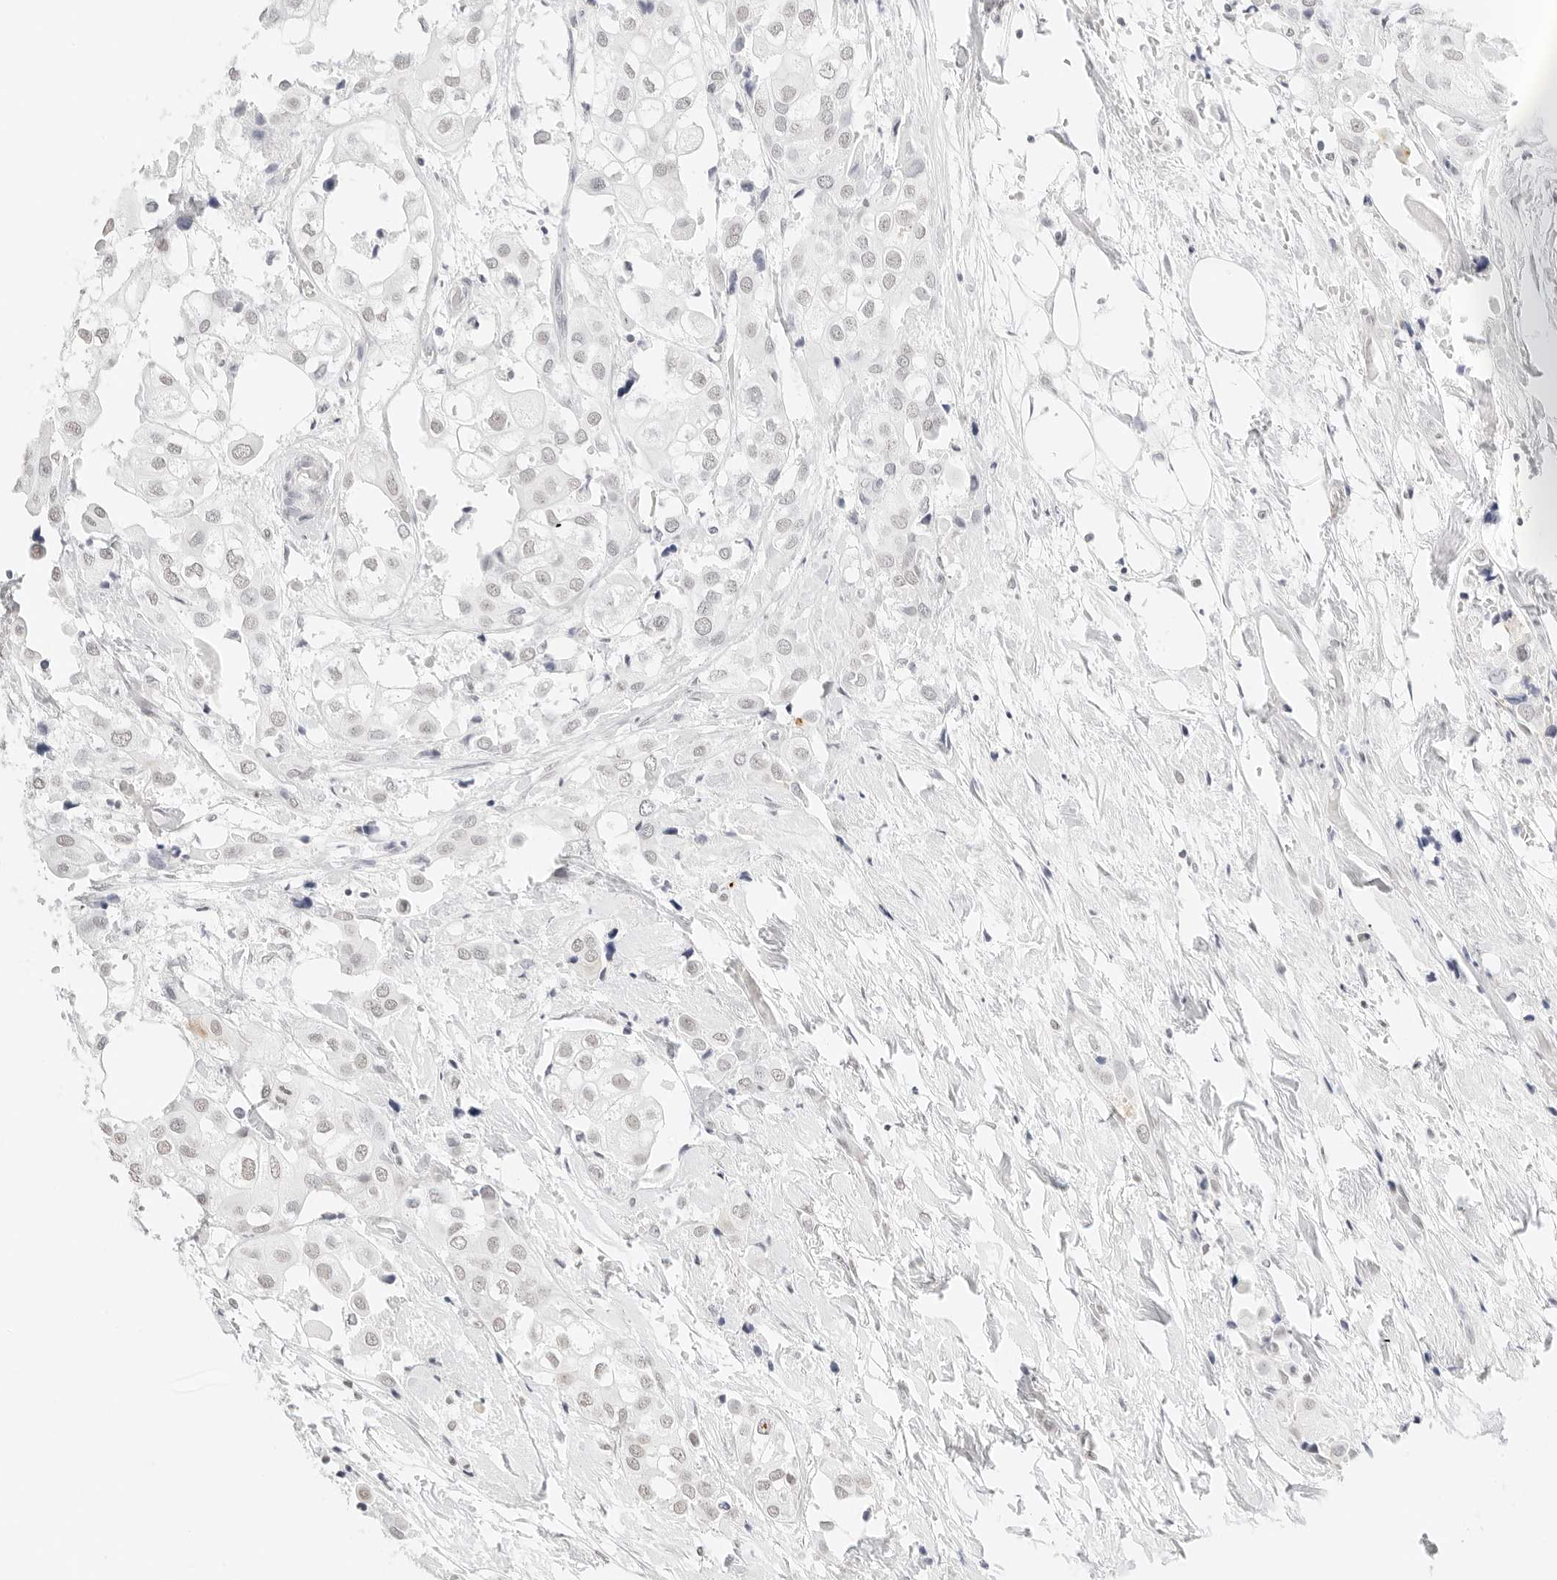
{"staining": {"intensity": "negative", "quantity": "none", "location": "none"}, "tissue": "urothelial cancer", "cell_type": "Tumor cells", "image_type": "cancer", "snomed": [{"axis": "morphology", "description": "Urothelial carcinoma, High grade"}, {"axis": "topography", "description": "Urinary bladder"}], "caption": "The IHC photomicrograph has no significant expression in tumor cells of urothelial cancer tissue.", "gene": "FBLN5", "patient": {"sex": "male", "age": 64}}